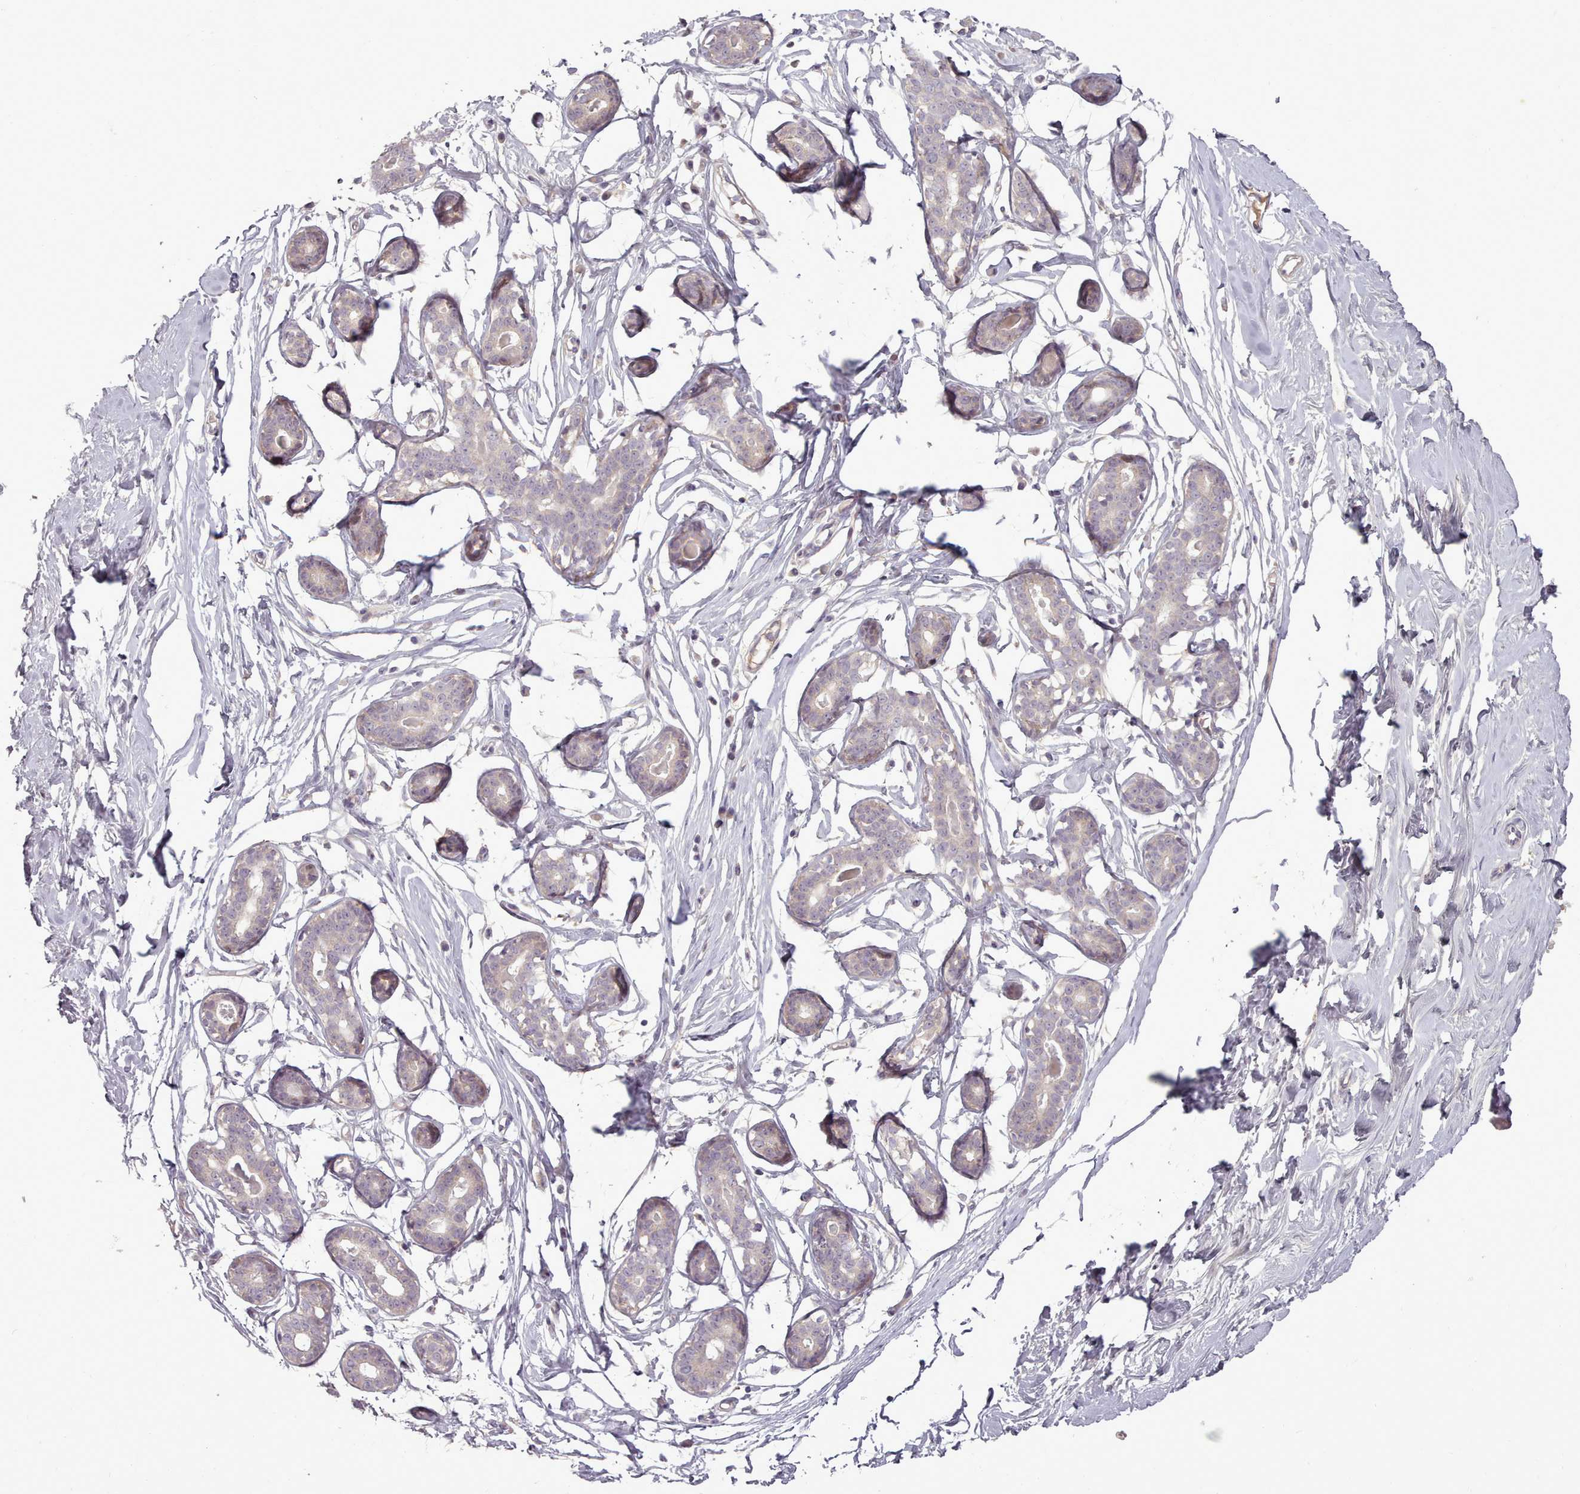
{"staining": {"intensity": "negative", "quantity": "none", "location": "none"}, "tissue": "breast", "cell_type": "Adipocytes", "image_type": "normal", "snomed": [{"axis": "morphology", "description": "Normal tissue, NOS"}, {"axis": "morphology", "description": "Adenoma, NOS"}, {"axis": "topography", "description": "Breast"}], "caption": "Protein analysis of benign breast displays no significant positivity in adipocytes. (Immunohistochemistry, brightfield microscopy, high magnification).", "gene": "LEFTY1", "patient": {"sex": "female", "age": 23}}